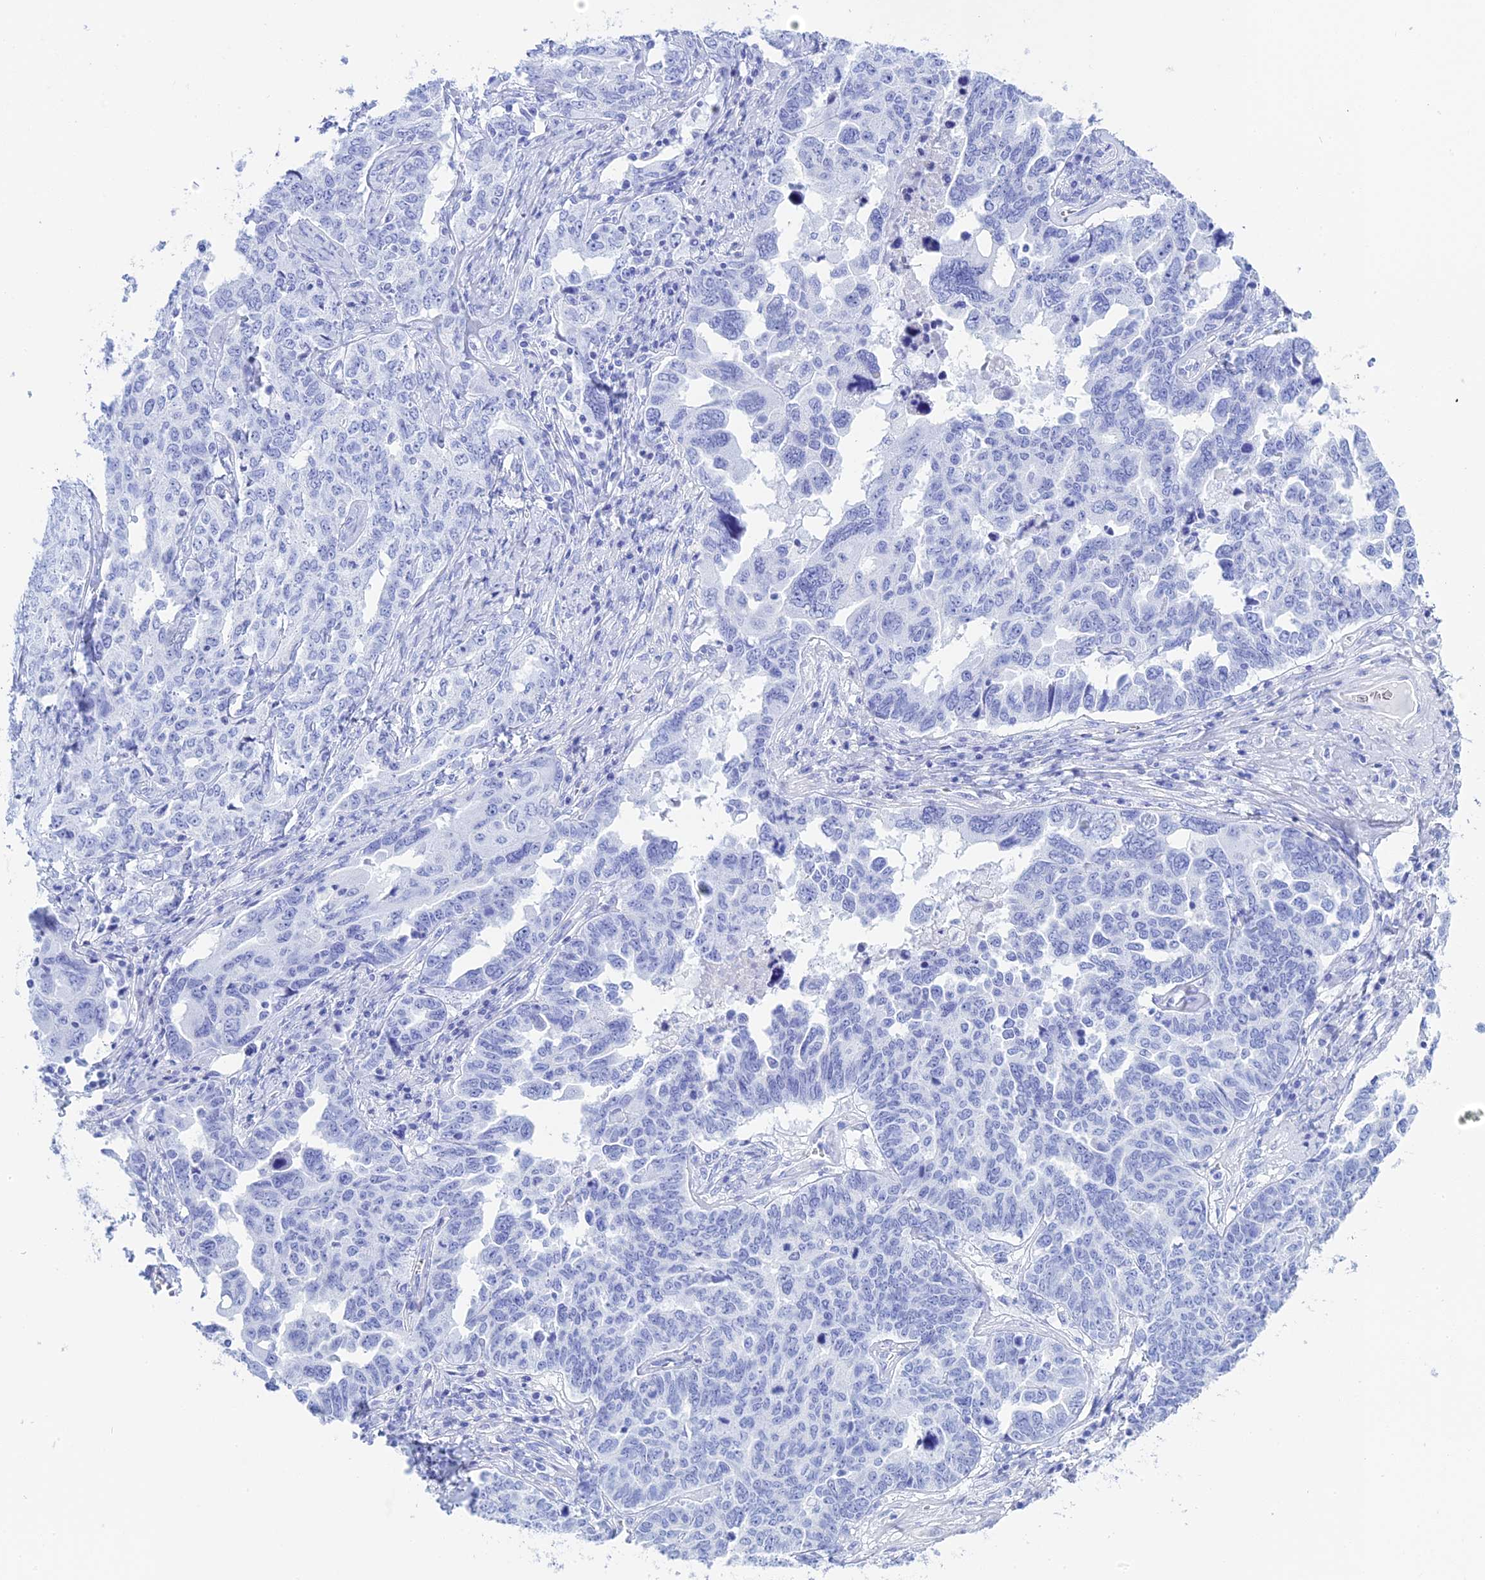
{"staining": {"intensity": "negative", "quantity": "none", "location": "none"}, "tissue": "ovarian cancer", "cell_type": "Tumor cells", "image_type": "cancer", "snomed": [{"axis": "morphology", "description": "Carcinoma, endometroid"}, {"axis": "topography", "description": "Ovary"}], "caption": "Tumor cells are negative for brown protein staining in ovarian cancer (endometroid carcinoma).", "gene": "TEX101", "patient": {"sex": "female", "age": 62}}